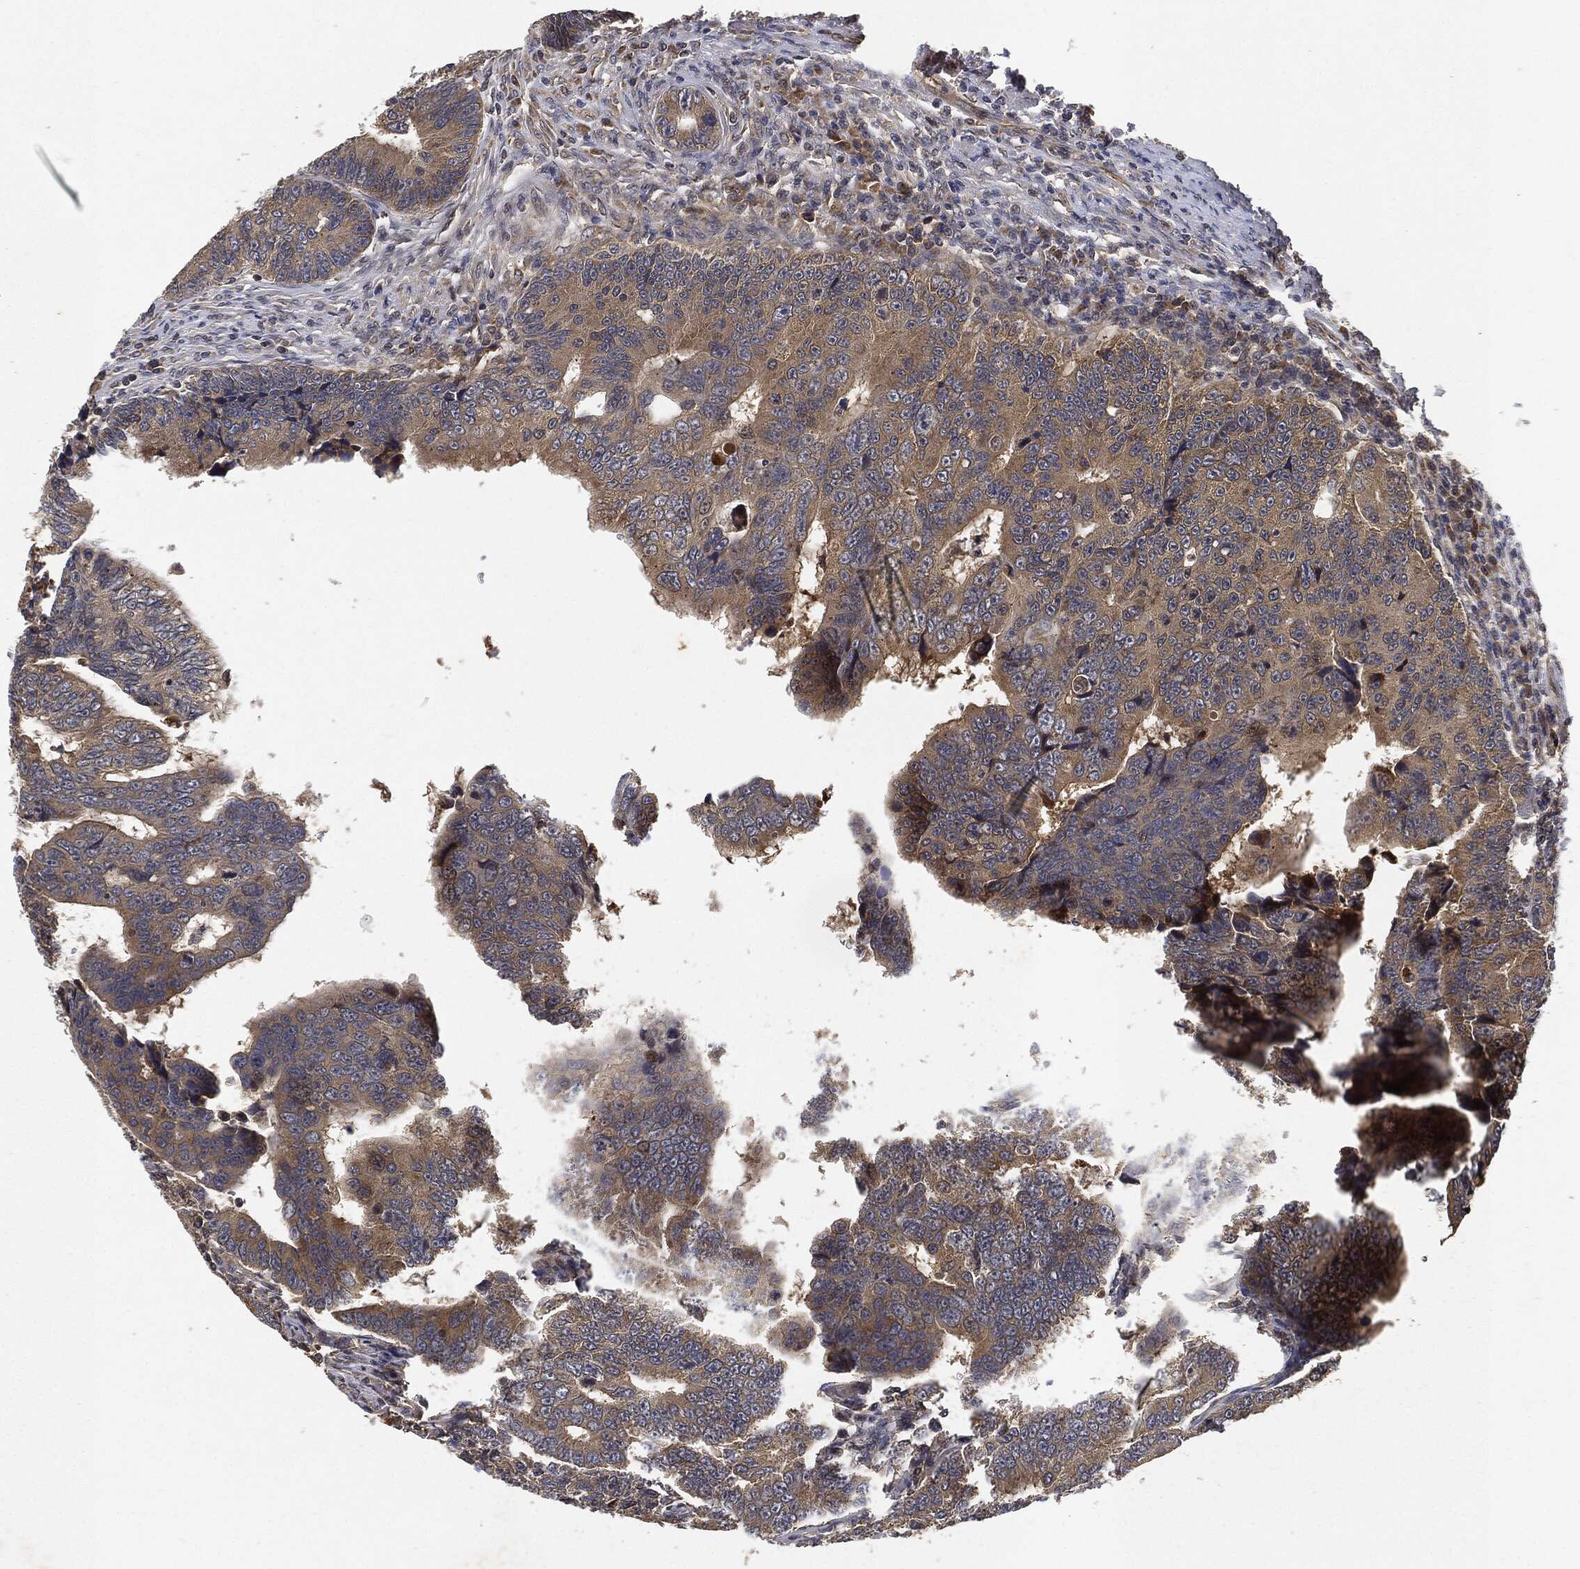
{"staining": {"intensity": "weak", "quantity": "25%-75%", "location": "cytoplasmic/membranous"}, "tissue": "colorectal cancer", "cell_type": "Tumor cells", "image_type": "cancer", "snomed": [{"axis": "morphology", "description": "Adenocarcinoma, NOS"}, {"axis": "topography", "description": "Colon"}], "caption": "Protein staining of colorectal adenocarcinoma tissue demonstrates weak cytoplasmic/membranous staining in about 25%-75% of tumor cells.", "gene": "MLST8", "patient": {"sex": "female", "age": 72}}